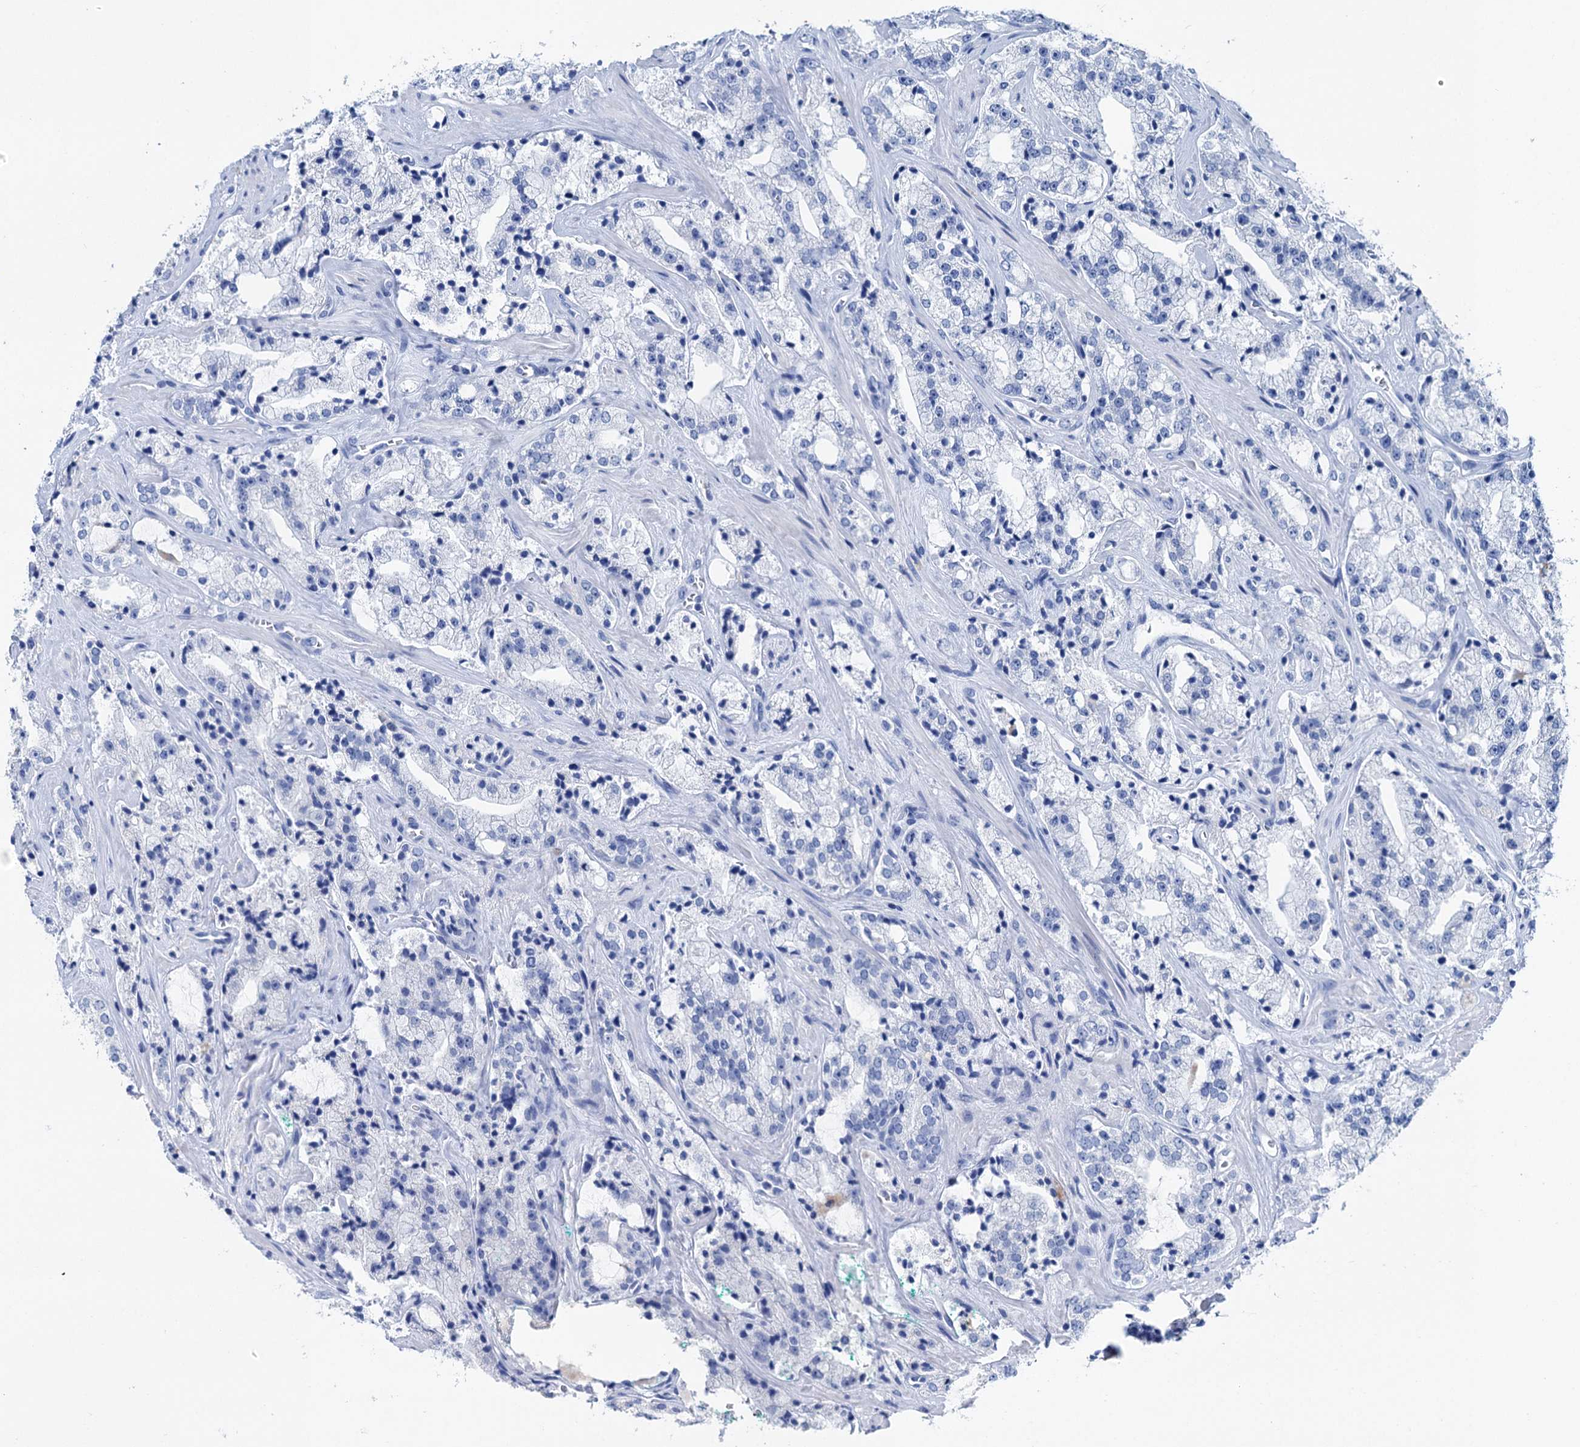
{"staining": {"intensity": "negative", "quantity": "none", "location": "none"}, "tissue": "prostate cancer", "cell_type": "Tumor cells", "image_type": "cancer", "snomed": [{"axis": "morphology", "description": "Adenocarcinoma, High grade"}, {"axis": "topography", "description": "Prostate"}], "caption": "This histopathology image is of prostate cancer (adenocarcinoma (high-grade)) stained with immunohistochemistry to label a protein in brown with the nuclei are counter-stained blue. There is no expression in tumor cells.", "gene": "BRINP1", "patient": {"sex": "male", "age": 64}}